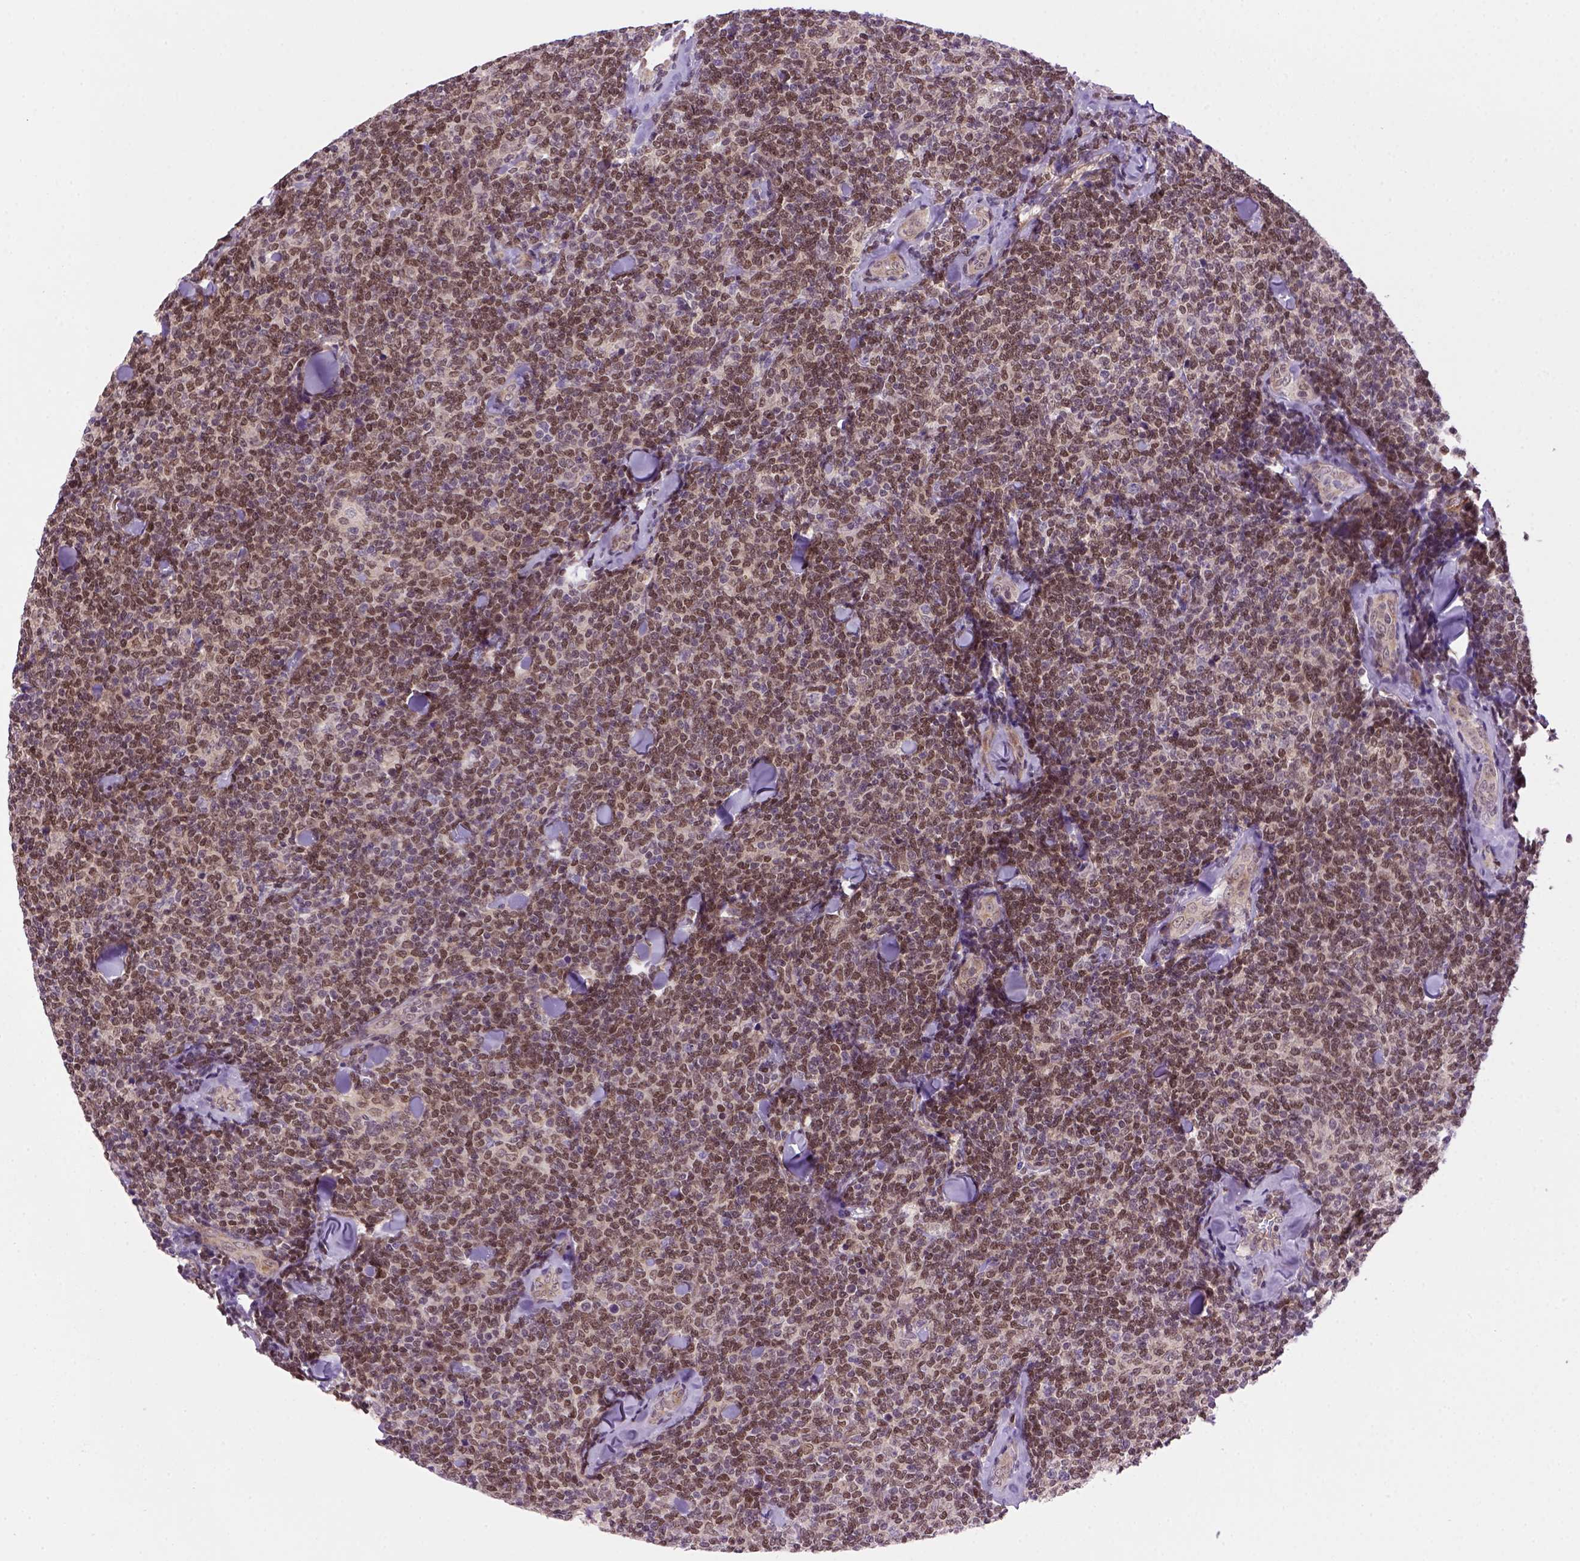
{"staining": {"intensity": "moderate", "quantity": "25%-75%", "location": "nuclear"}, "tissue": "lymphoma", "cell_type": "Tumor cells", "image_type": "cancer", "snomed": [{"axis": "morphology", "description": "Malignant lymphoma, non-Hodgkin's type, Low grade"}, {"axis": "topography", "description": "Lymph node"}], "caption": "Lymphoma stained for a protein (brown) shows moderate nuclear positive positivity in approximately 25%-75% of tumor cells.", "gene": "MGMT", "patient": {"sex": "female", "age": 56}}